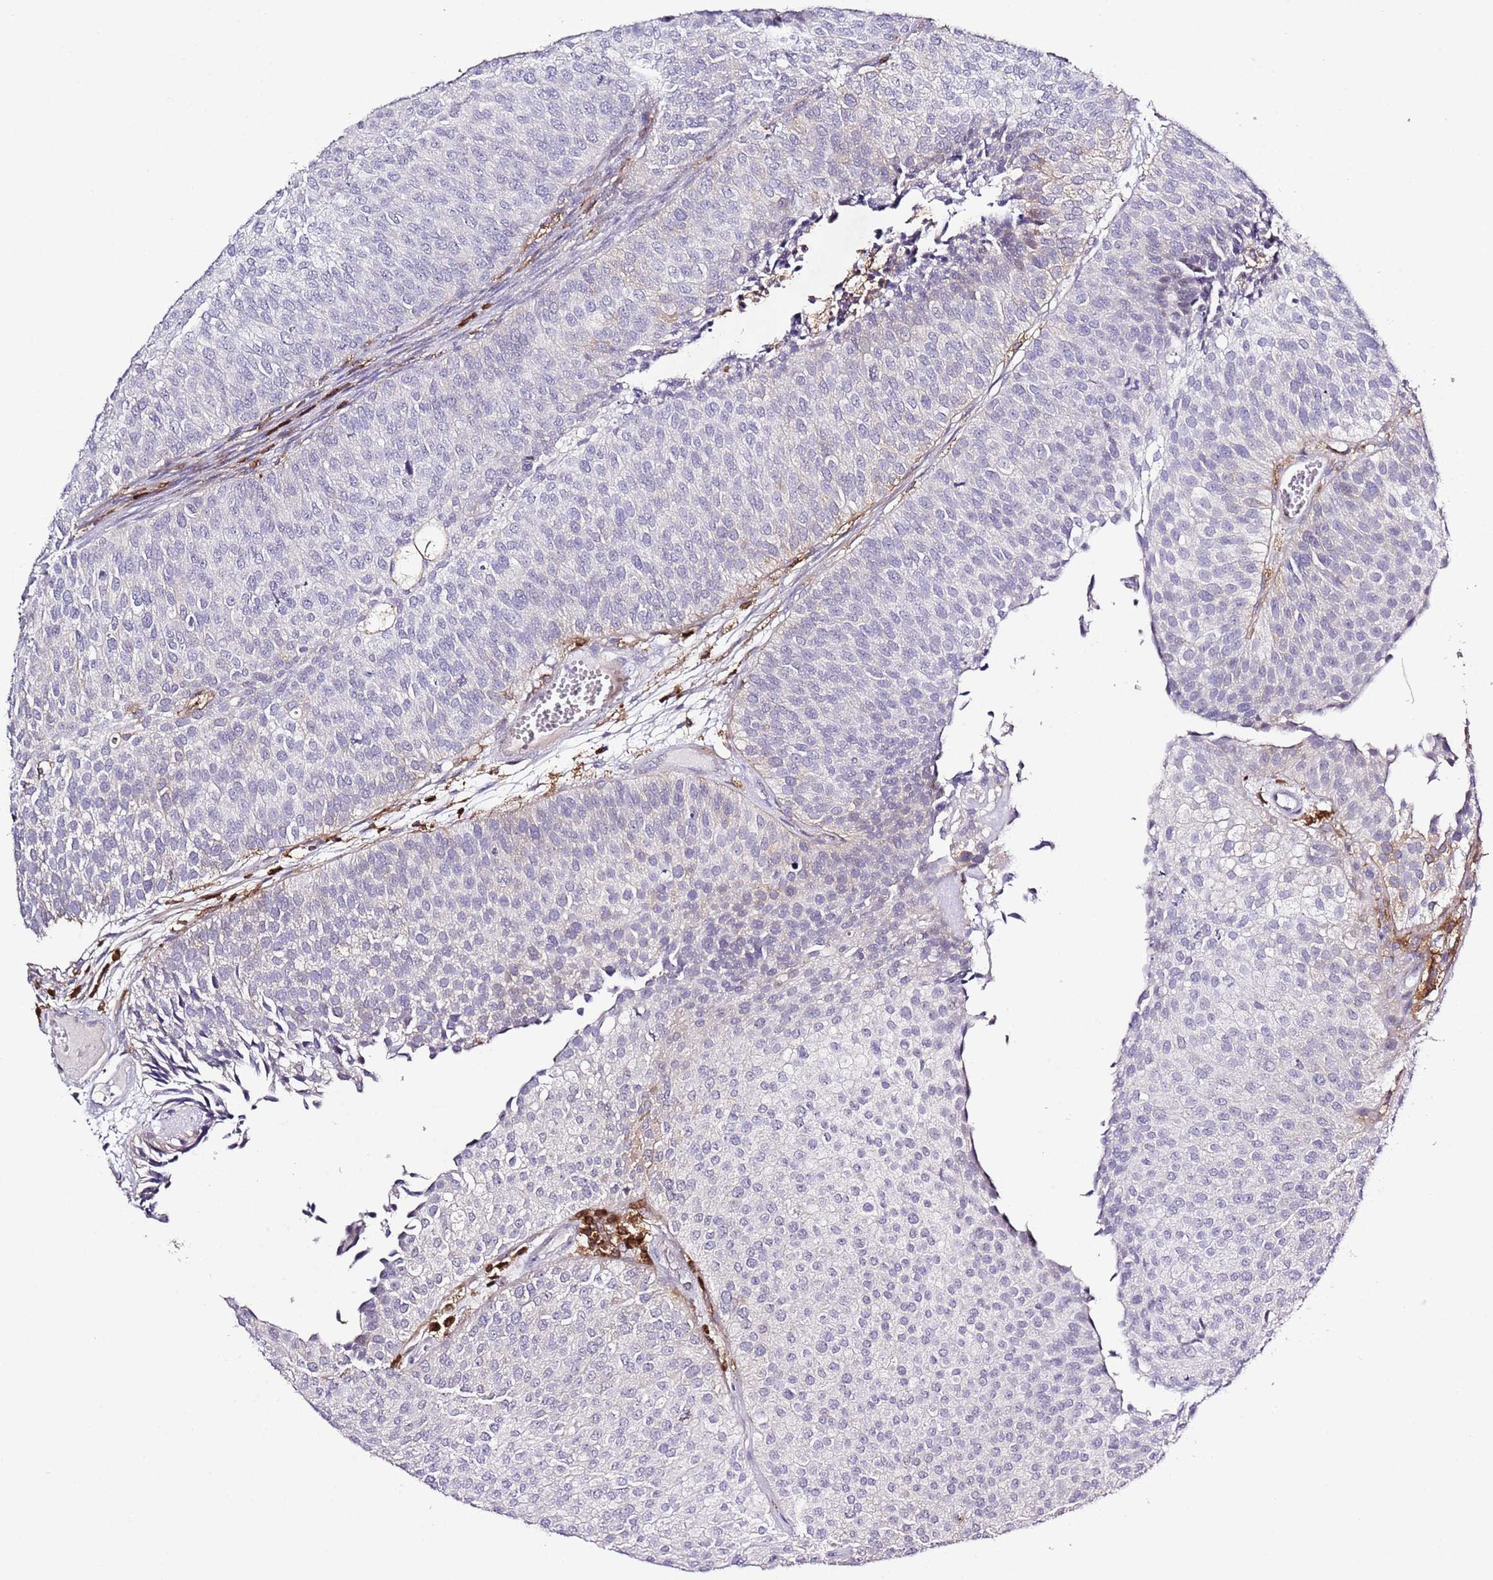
{"staining": {"intensity": "negative", "quantity": "none", "location": "none"}, "tissue": "urothelial cancer", "cell_type": "Tumor cells", "image_type": "cancer", "snomed": [{"axis": "morphology", "description": "Urothelial carcinoma, Low grade"}, {"axis": "topography", "description": "Urinary bladder"}], "caption": "The histopathology image reveals no significant positivity in tumor cells of urothelial carcinoma (low-grade).", "gene": "LPXN", "patient": {"sex": "male", "age": 84}}